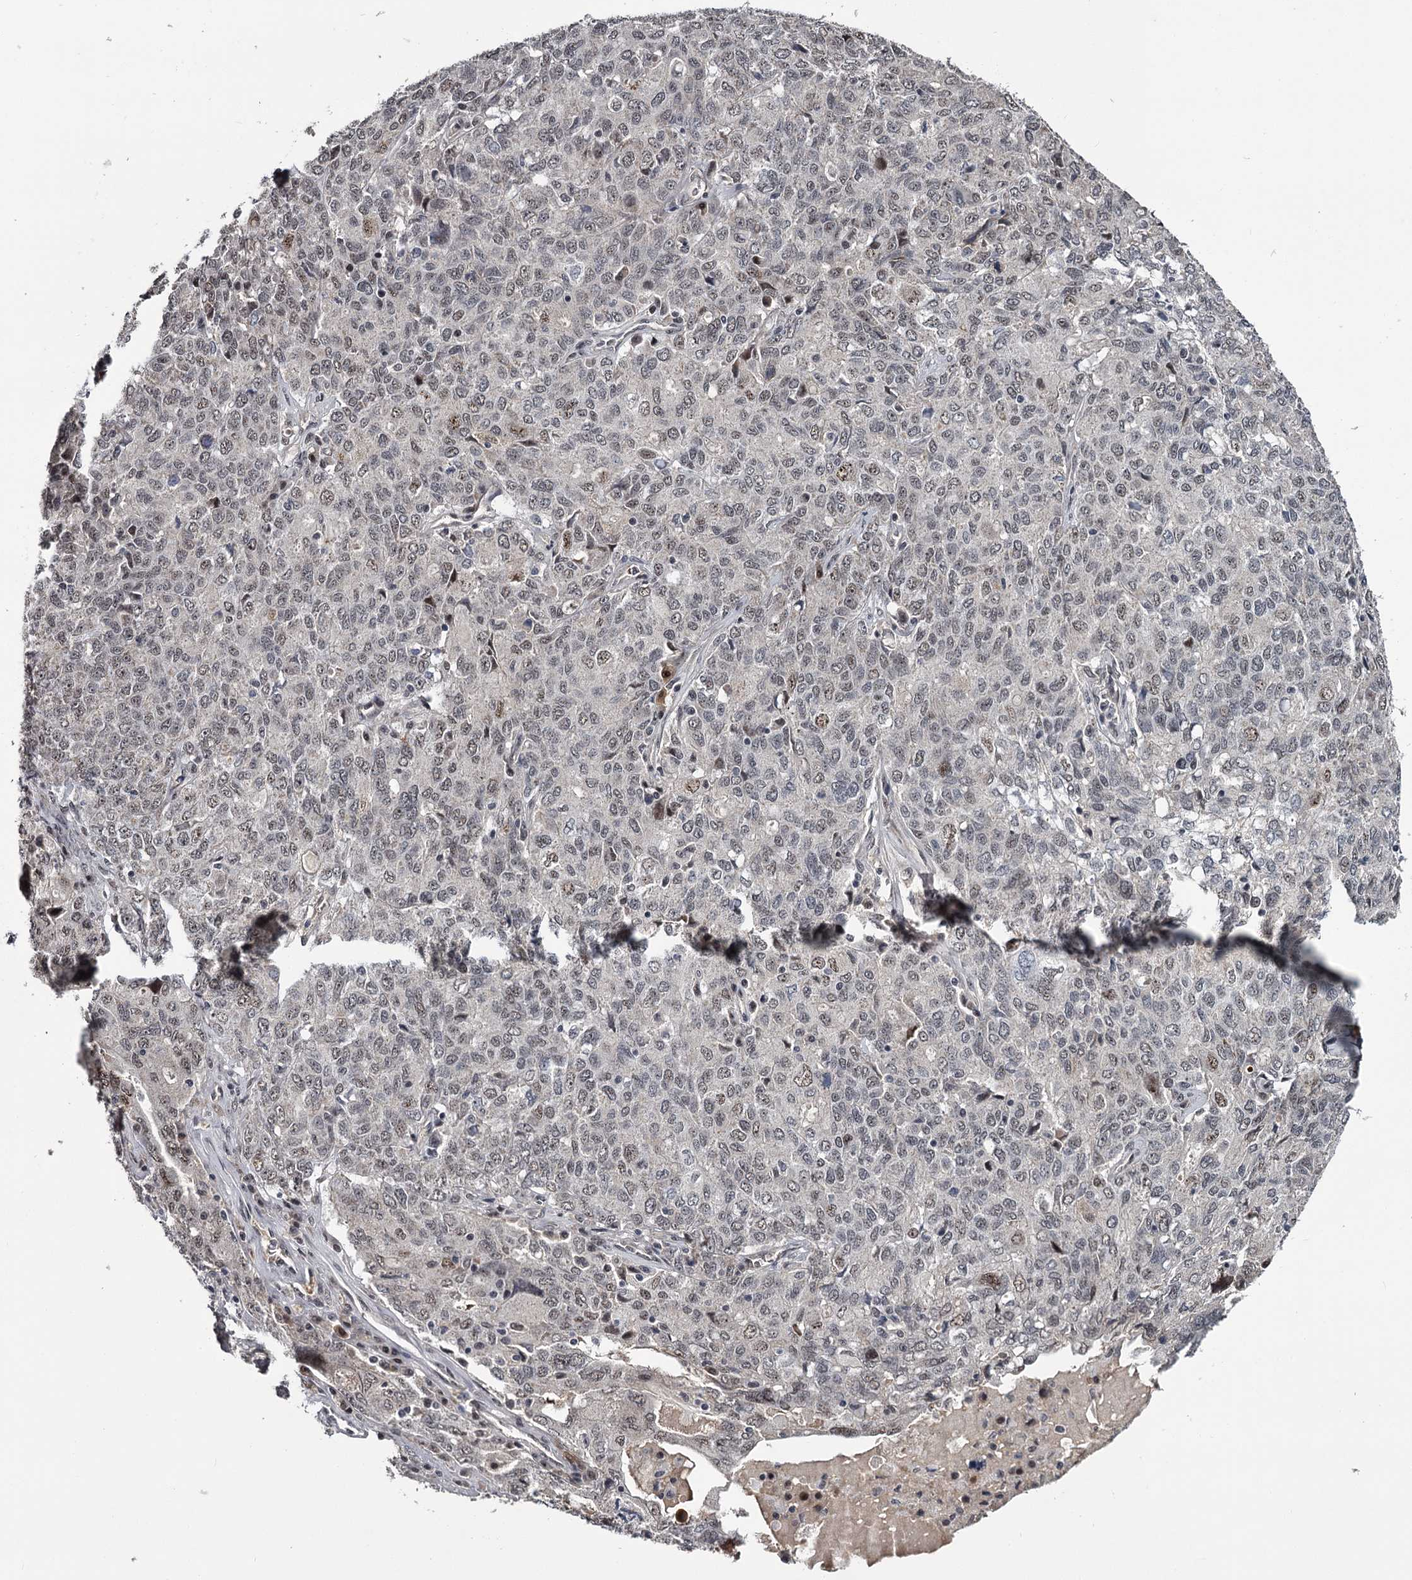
{"staining": {"intensity": "weak", "quantity": "25%-75%", "location": "nuclear"}, "tissue": "ovarian cancer", "cell_type": "Tumor cells", "image_type": "cancer", "snomed": [{"axis": "morphology", "description": "Carcinoma, endometroid"}, {"axis": "topography", "description": "Ovary"}], "caption": "Weak nuclear protein positivity is seen in approximately 25%-75% of tumor cells in ovarian cancer (endometroid carcinoma).", "gene": "RNF44", "patient": {"sex": "female", "age": 62}}